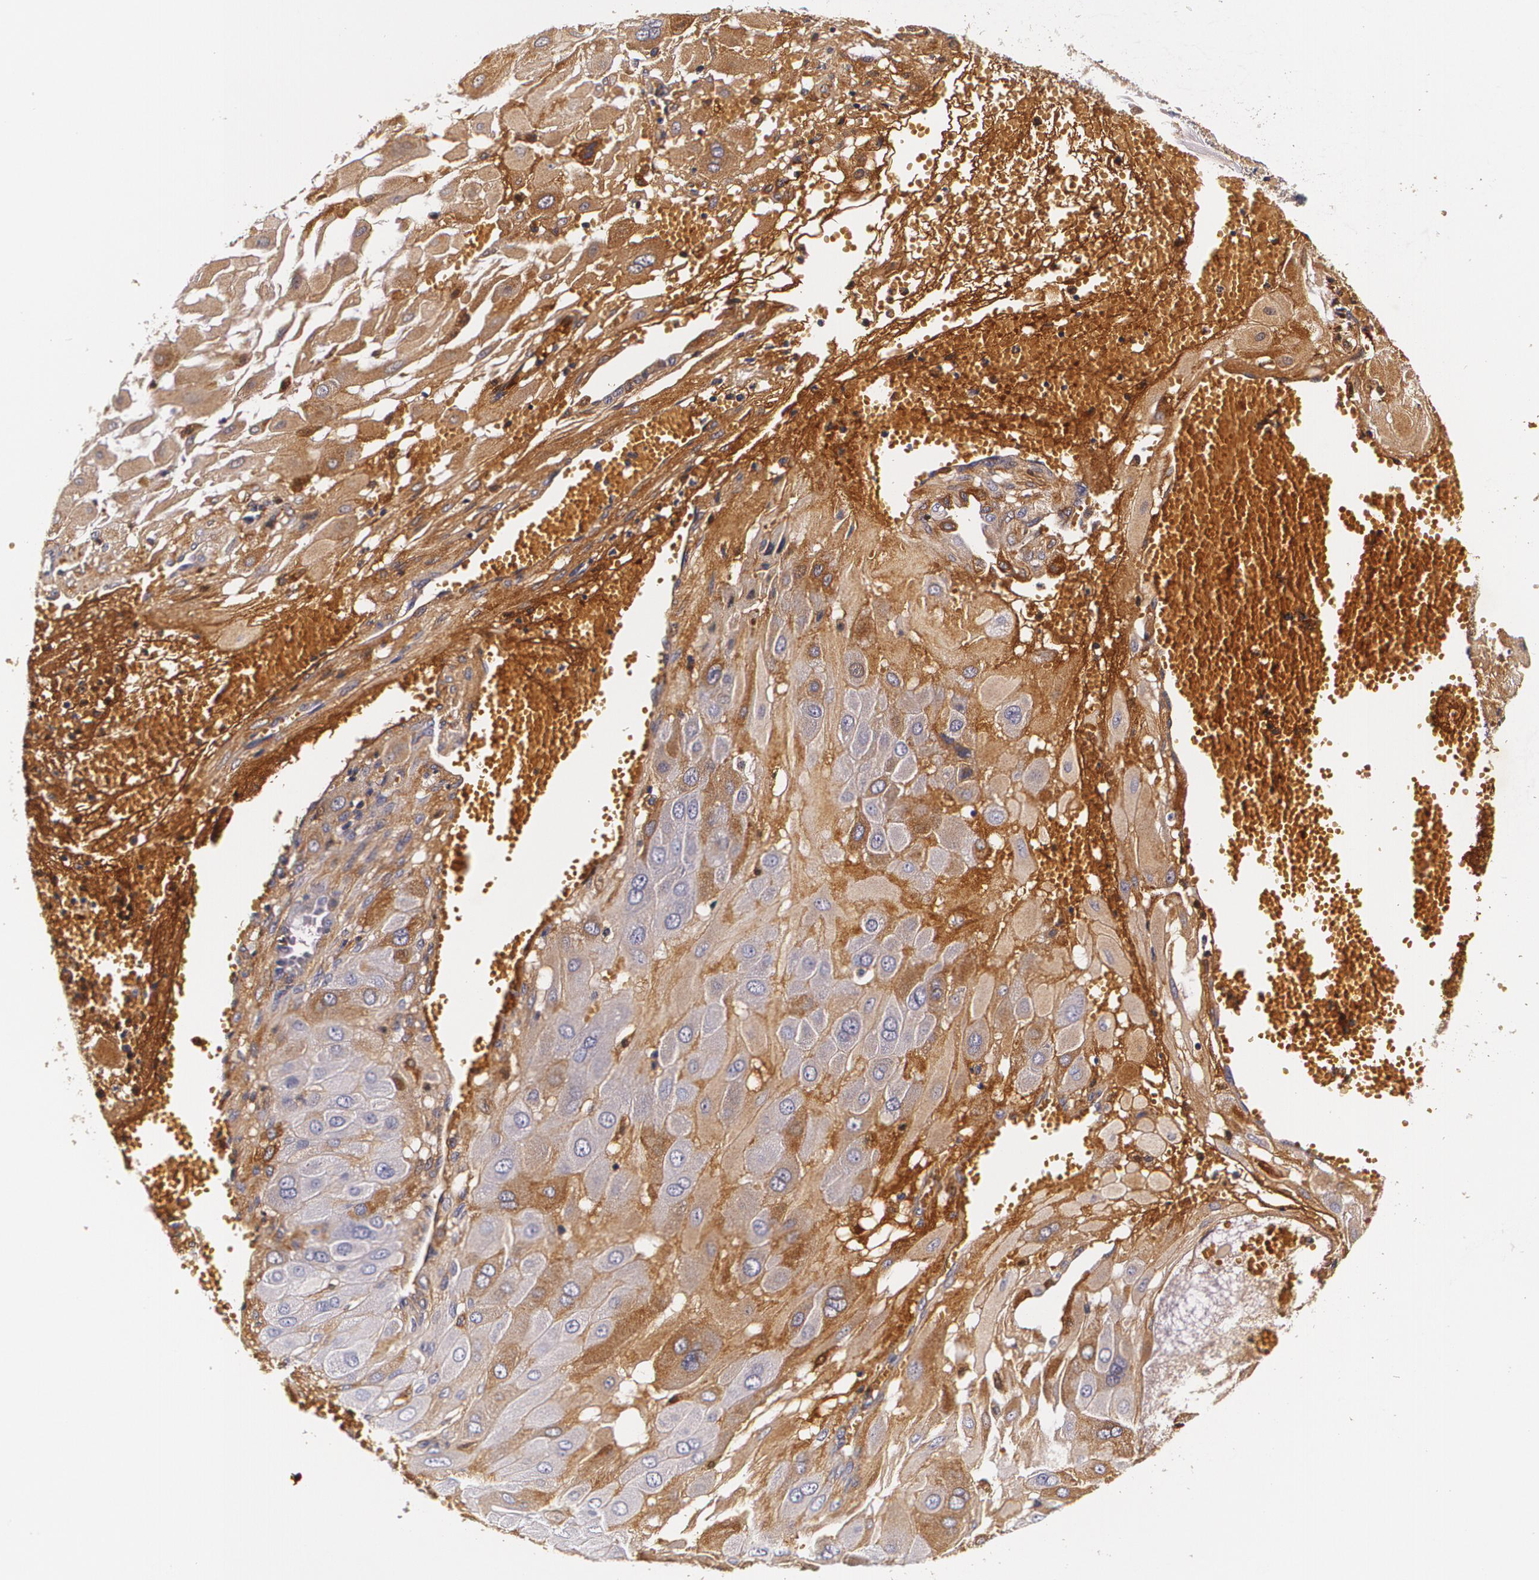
{"staining": {"intensity": "moderate", "quantity": "25%-75%", "location": "cytoplasmic/membranous"}, "tissue": "cervical cancer", "cell_type": "Tumor cells", "image_type": "cancer", "snomed": [{"axis": "morphology", "description": "Squamous cell carcinoma, NOS"}, {"axis": "topography", "description": "Cervix"}], "caption": "High-power microscopy captured an immunohistochemistry histopathology image of cervical squamous cell carcinoma, revealing moderate cytoplasmic/membranous staining in about 25%-75% of tumor cells. Immunohistochemistry stains the protein of interest in brown and the nuclei are stained blue.", "gene": "TTR", "patient": {"sex": "female", "age": 34}}